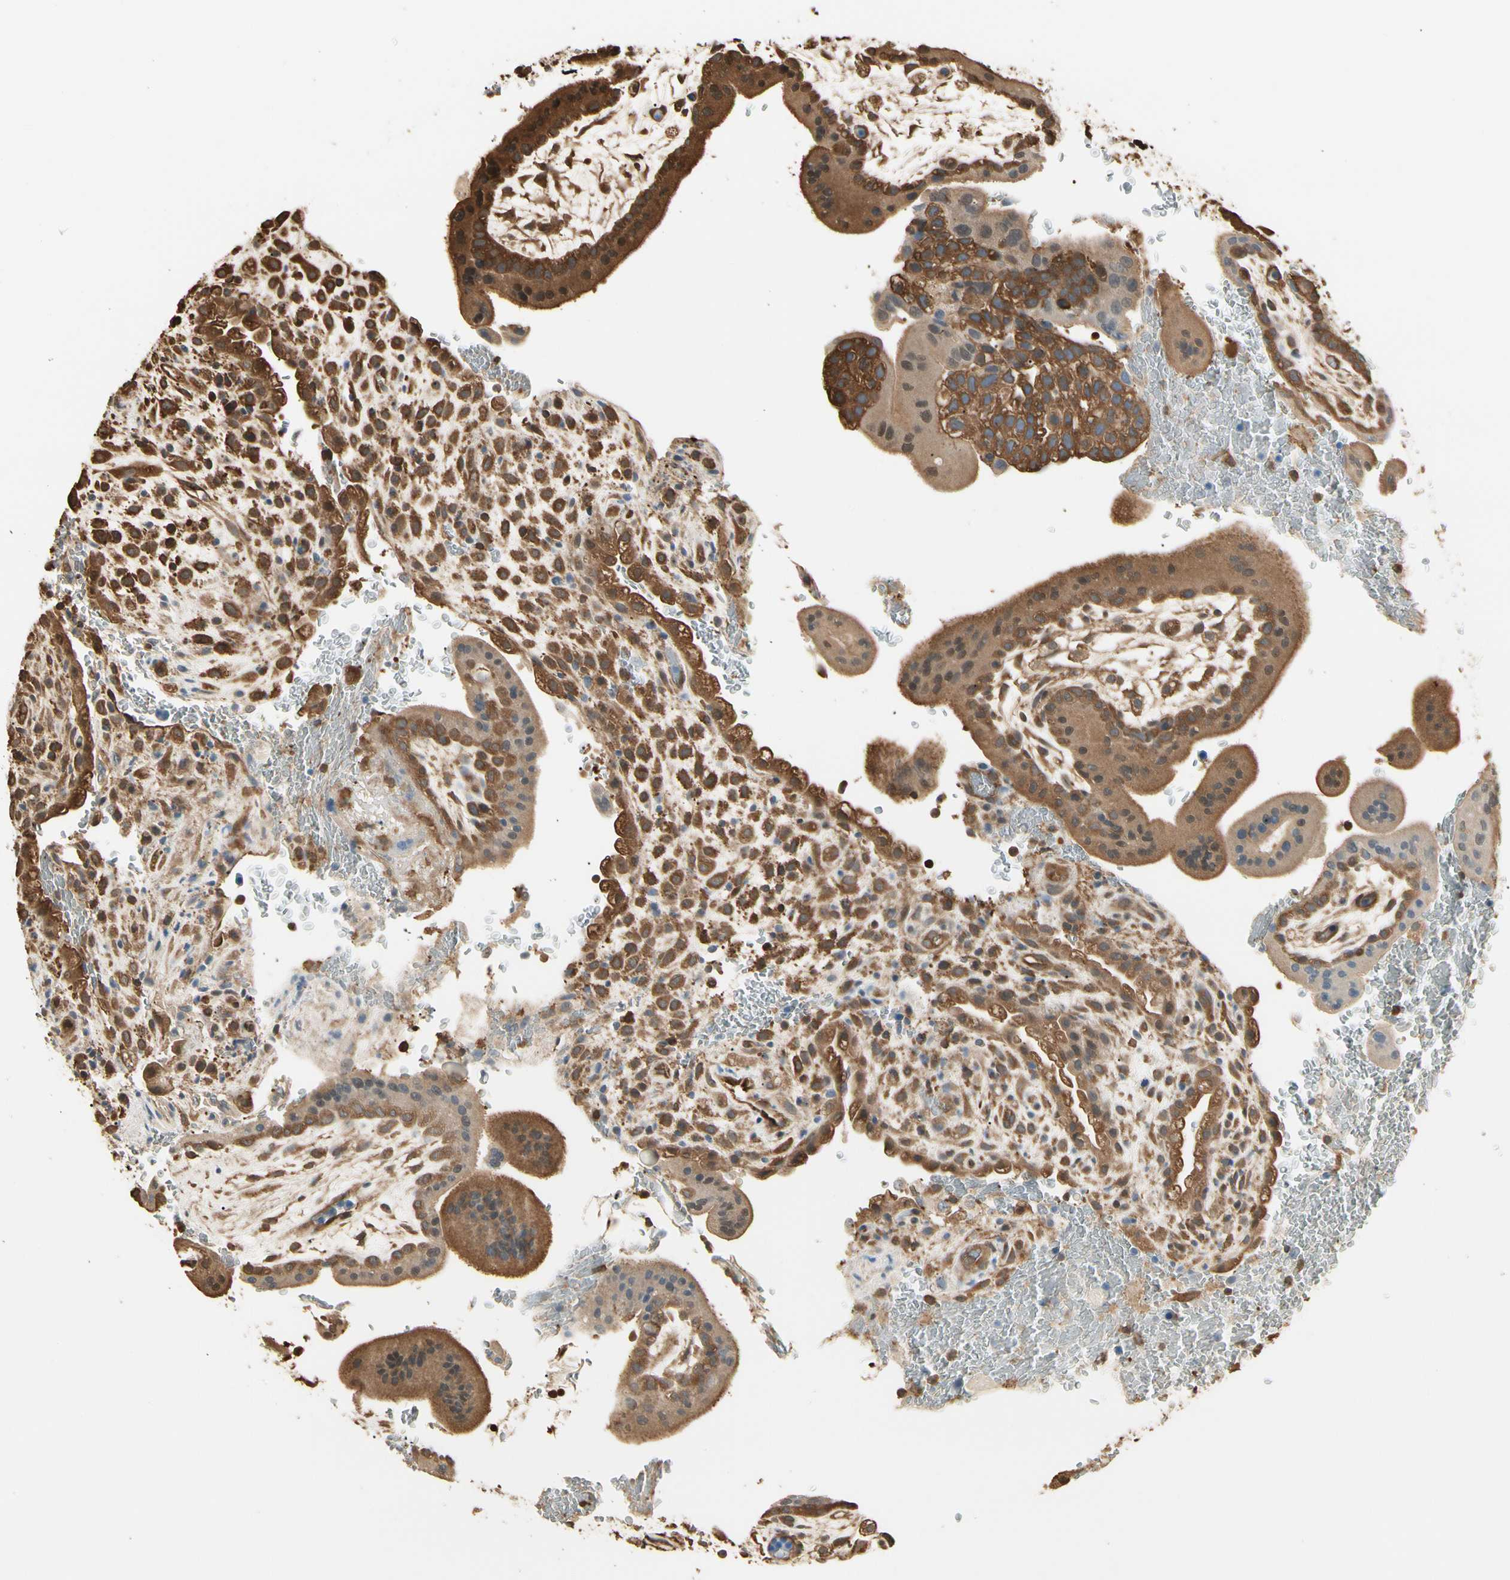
{"staining": {"intensity": "strong", "quantity": ">75%", "location": "cytoplasmic/membranous"}, "tissue": "placenta", "cell_type": "Decidual cells", "image_type": "normal", "snomed": [{"axis": "morphology", "description": "Normal tissue, NOS"}, {"axis": "topography", "description": "Placenta"}], "caption": "Protein analysis of unremarkable placenta exhibits strong cytoplasmic/membranous positivity in about >75% of decidual cells. (DAB IHC with brightfield microscopy, high magnification).", "gene": "YWHAE", "patient": {"sex": "female", "age": 35}}